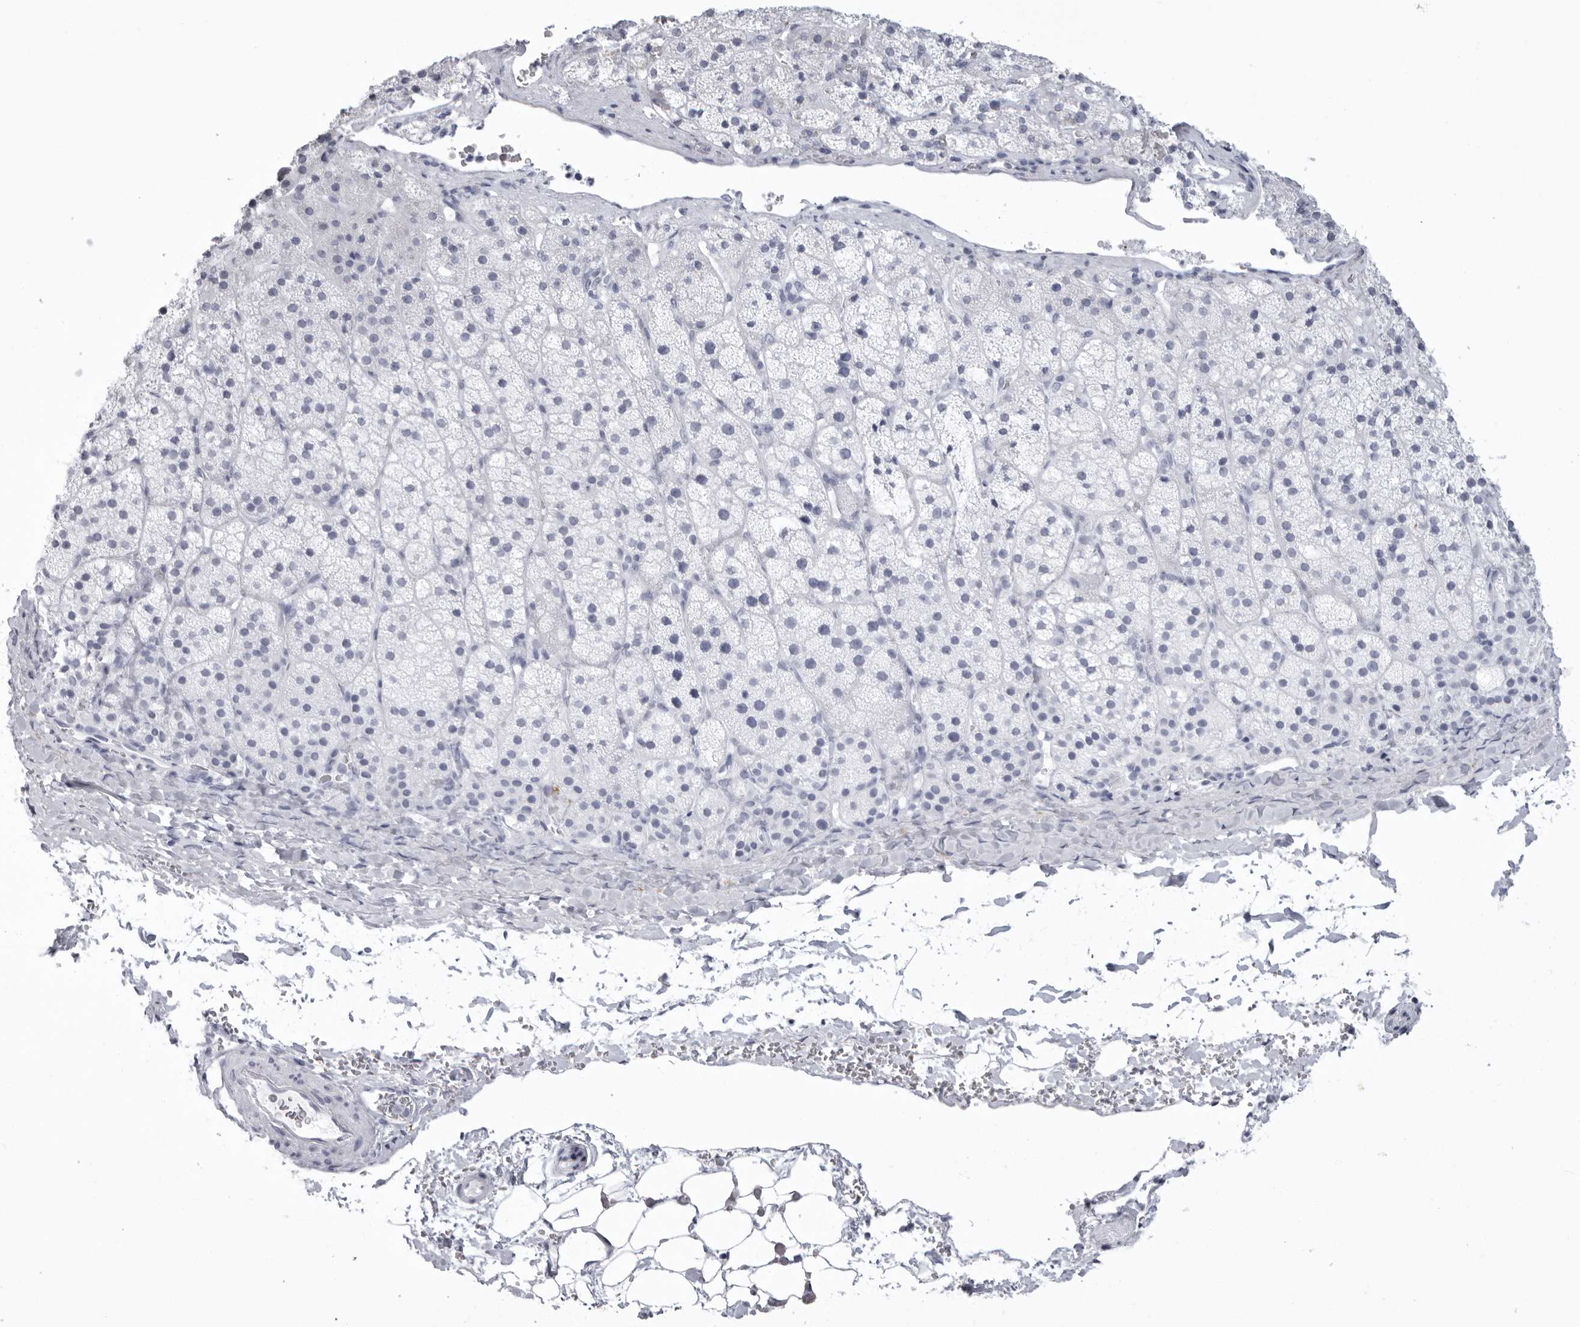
{"staining": {"intensity": "negative", "quantity": "none", "location": "none"}, "tissue": "adrenal gland", "cell_type": "Glandular cells", "image_type": "normal", "snomed": [{"axis": "morphology", "description": "Normal tissue, NOS"}, {"axis": "topography", "description": "Adrenal gland"}], "caption": "This is an immunohistochemistry (IHC) image of benign human adrenal gland. There is no staining in glandular cells.", "gene": "KLK9", "patient": {"sex": "female", "age": 44}}